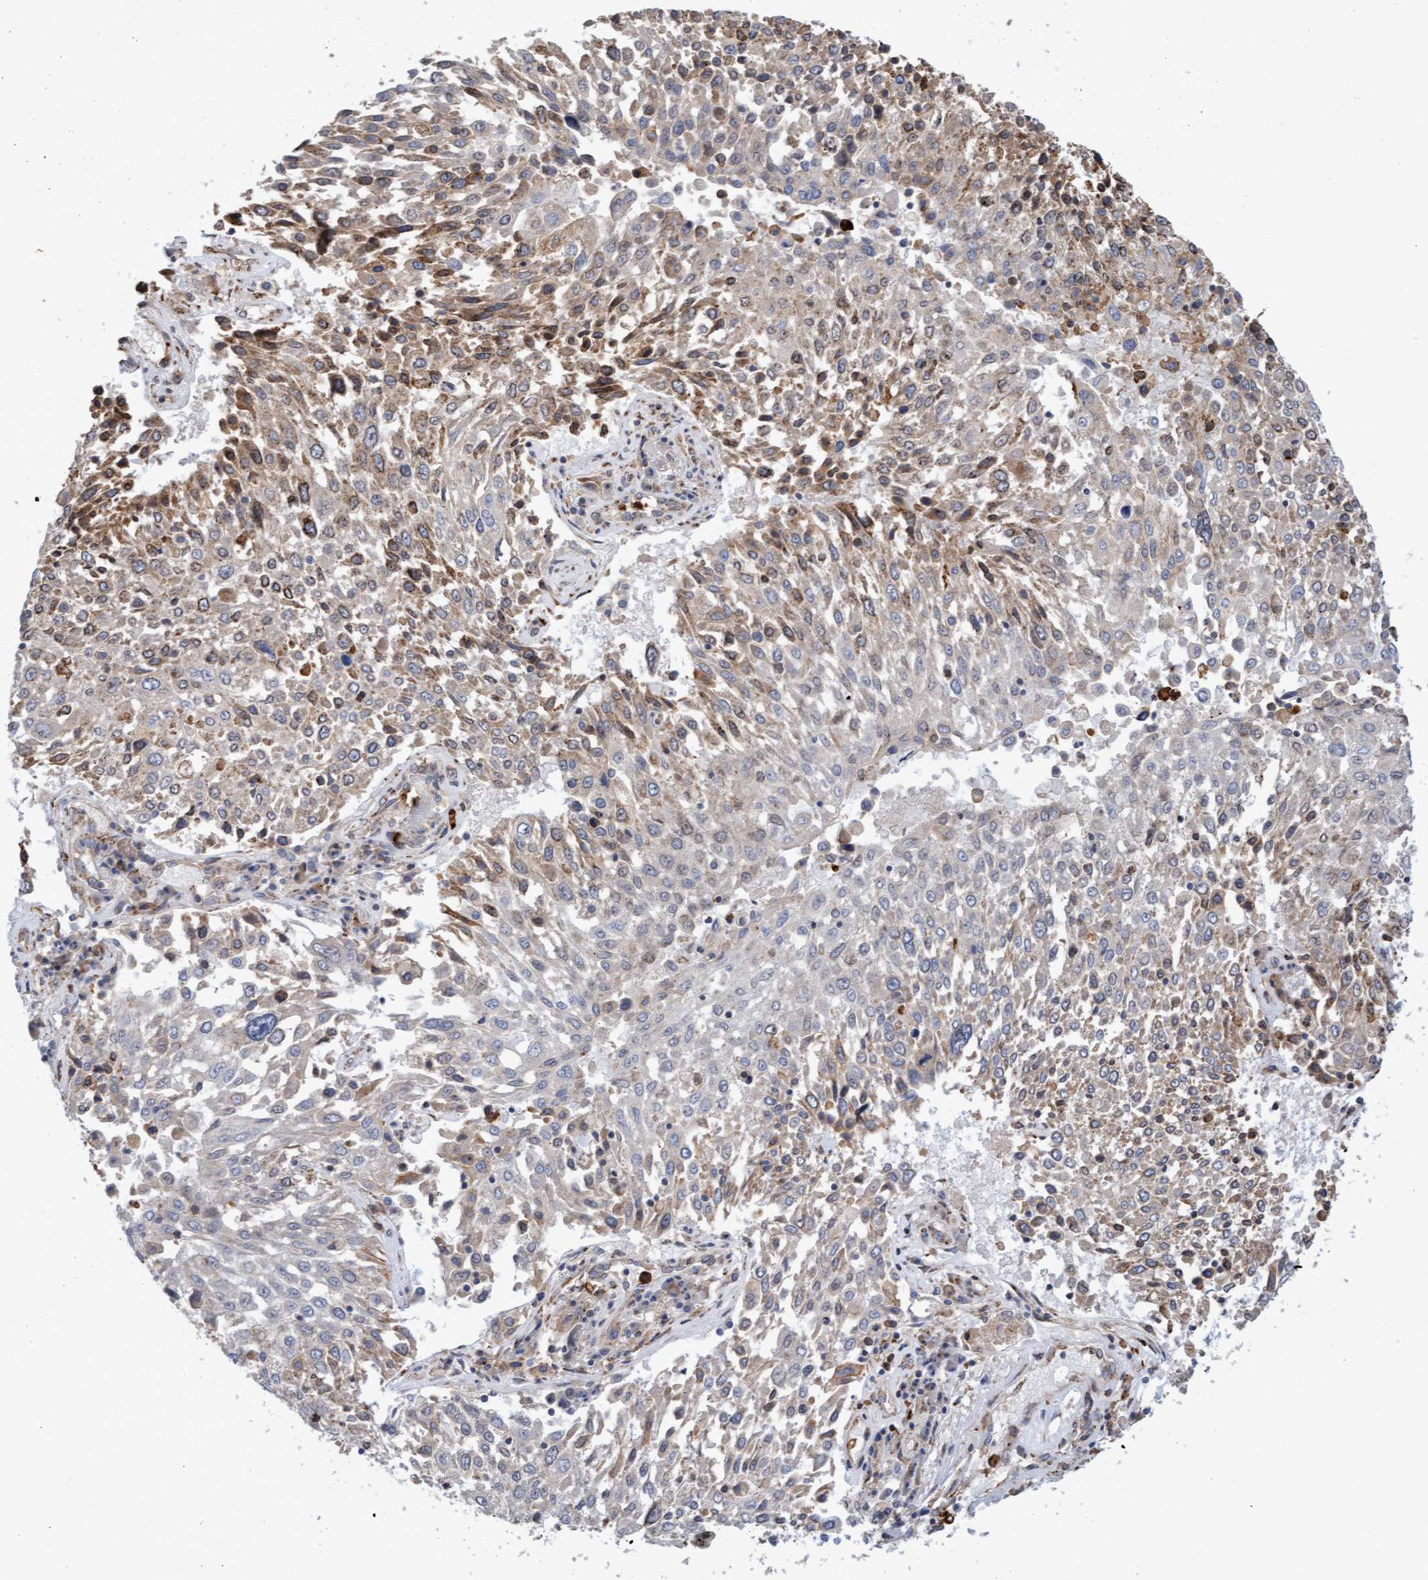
{"staining": {"intensity": "weak", "quantity": "25%-75%", "location": "cytoplasmic/membranous"}, "tissue": "lung cancer", "cell_type": "Tumor cells", "image_type": "cancer", "snomed": [{"axis": "morphology", "description": "Squamous cell carcinoma, NOS"}, {"axis": "topography", "description": "Lung"}], "caption": "Immunohistochemistry (IHC) histopathology image of neoplastic tissue: lung cancer (squamous cell carcinoma) stained using immunohistochemistry (IHC) exhibits low levels of weak protein expression localized specifically in the cytoplasmic/membranous of tumor cells, appearing as a cytoplasmic/membranous brown color.", "gene": "MMP8", "patient": {"sex": "male", "age": 65}}